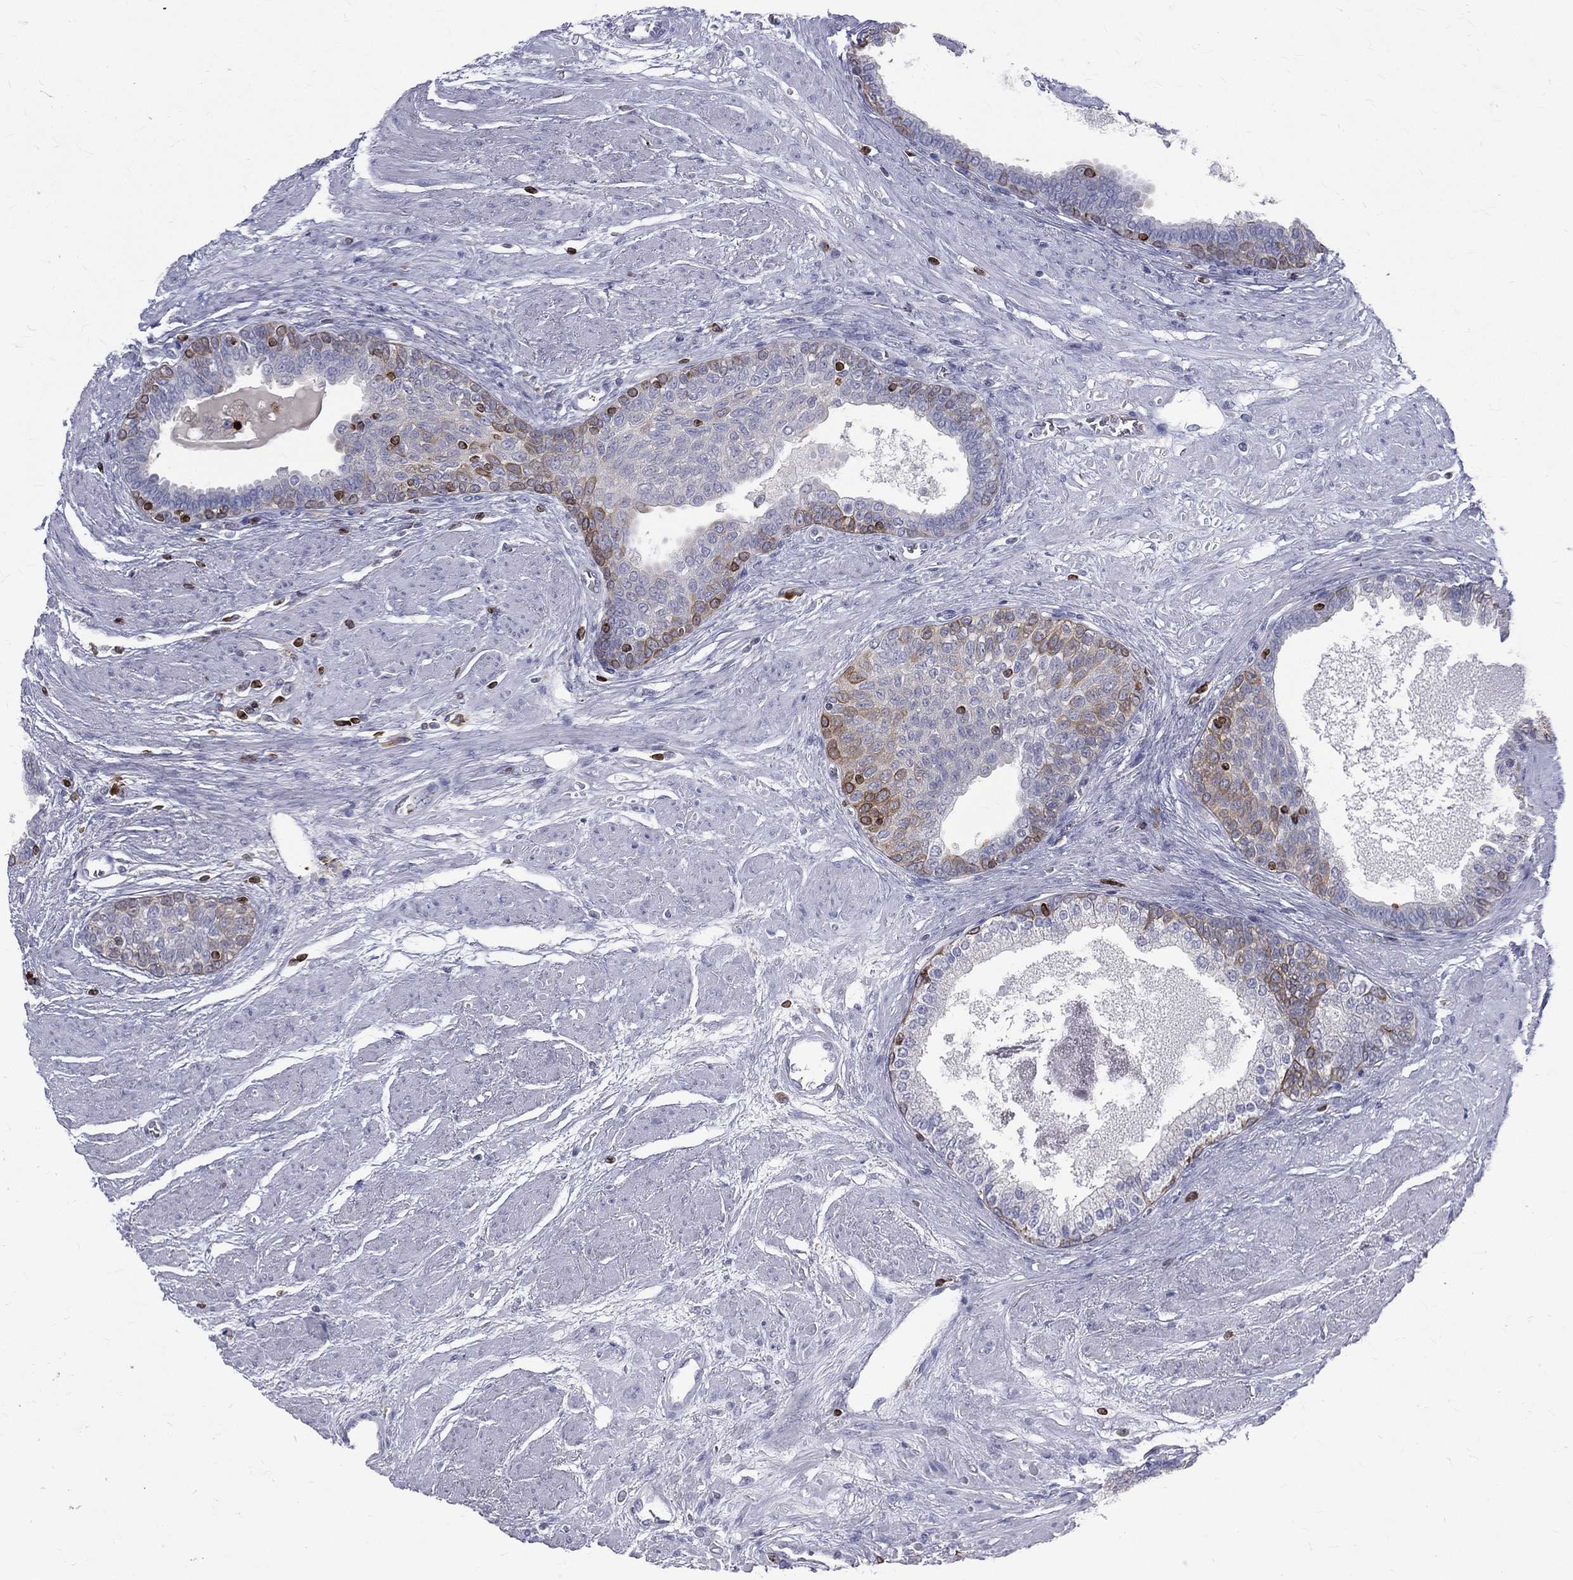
{"staining": {"intensity": "moderate", "quantity": "<25%", "location": "cytoplasmic/membranous"}, "tissue": "prostate cancer", "cell_type": "Tumor cells", "image_type": "cancer", "snomed": [{"axis": "morphology", "description": "Adenocarcinoma, NOS"}, {"axis": "topography", "description": "Prostate and seminal vesicle, NOS"}, {"axis": "topography", "description": "Prostate"}], "caption": "Tumor cells show low levels of moderate cytoplasmic/membranous positivity in approximately <25% of cells in human adenocarcinoma (prostate).", "gene": "CTSW", "patient": {"sex": "male", "age": 62}}